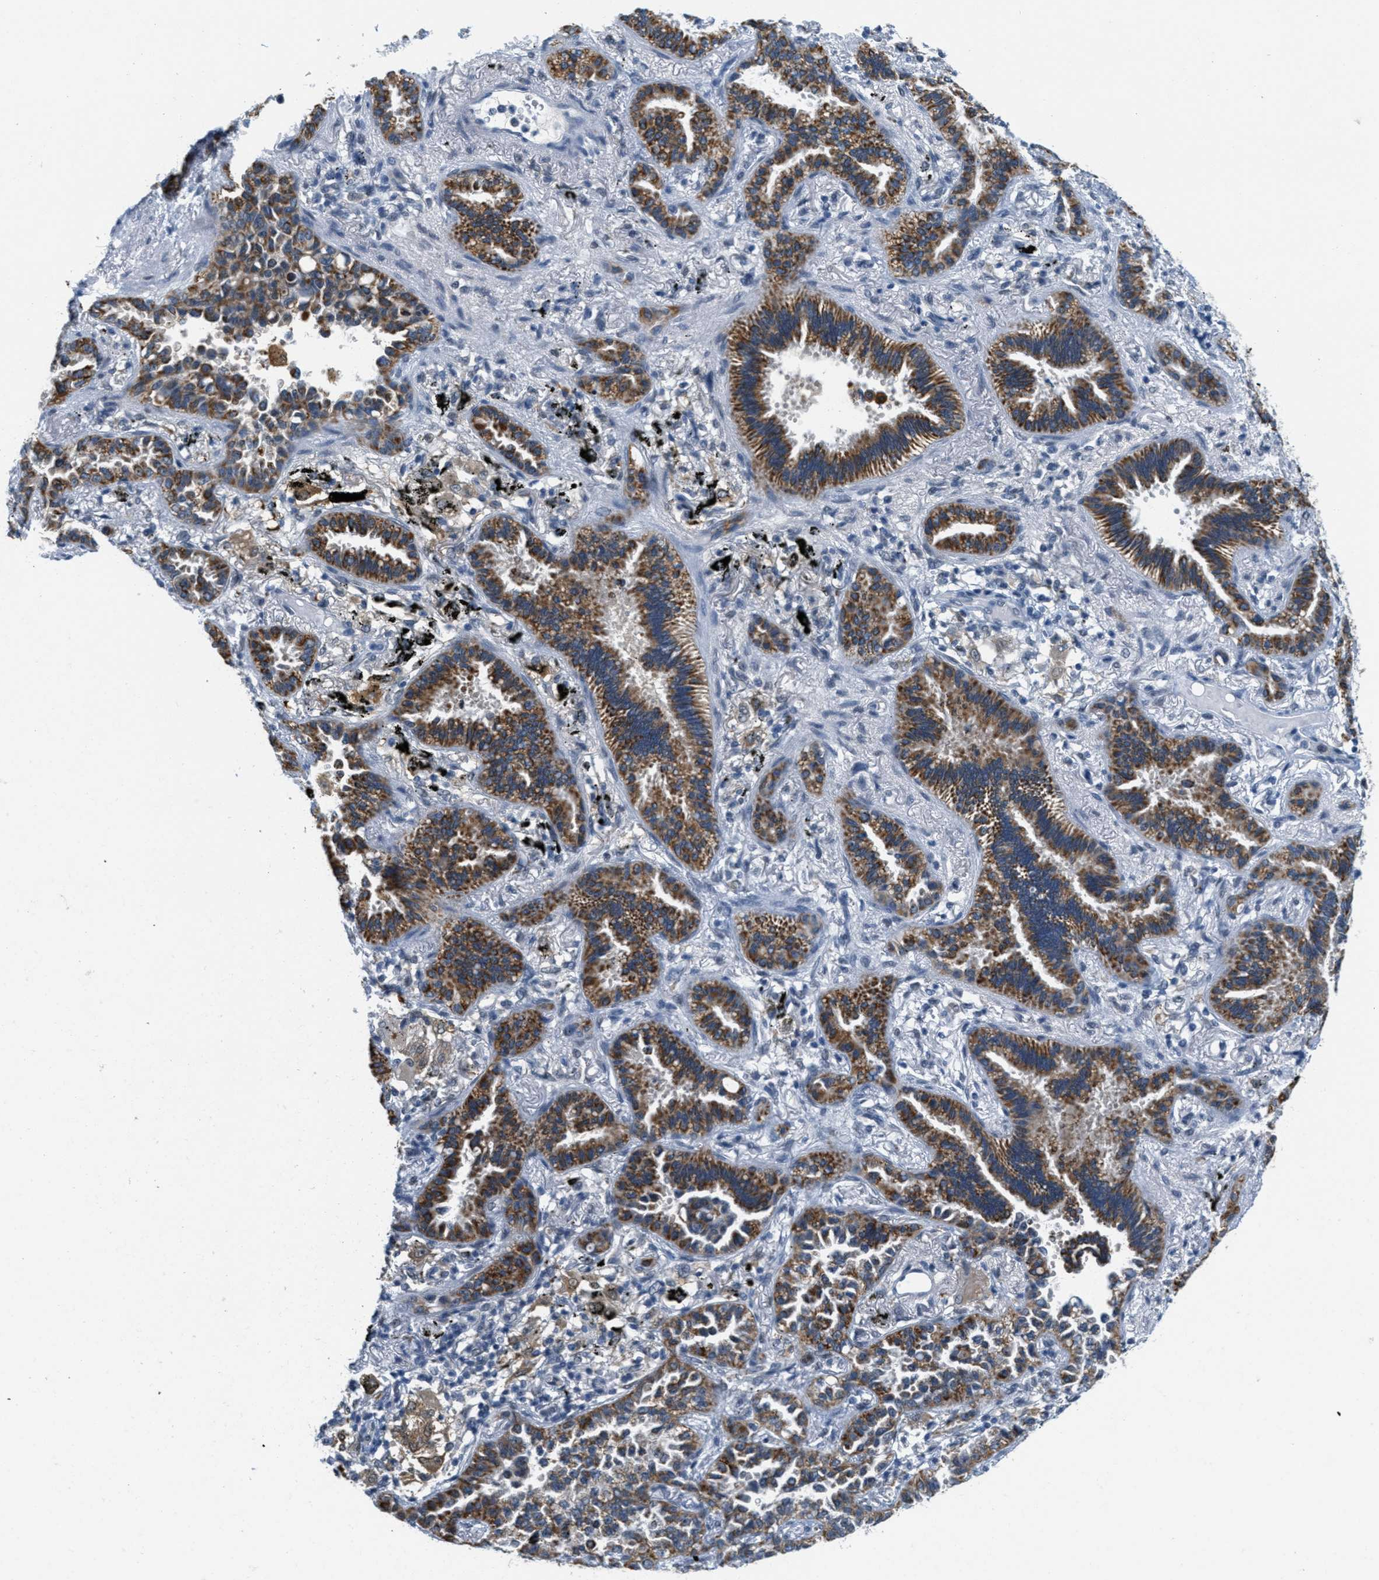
{"staining": {"intensity": "strong", "quantity": ">75%", "location": "cytoplasmic/membranous"}, "tissue": "lung cancer", "cell_type": "Tumor cells", "image_type": "cancer", "snomed": [{"axis": "morphology", "description": "Adenocarcinoma, NOS"}, {"axis": "topography", "description": "Lung"}], "caption": "Immunohistochemical staining of human lung cancer exhibits strong cytoplasmic/membranous protein positivity in about >75% of tumor cells.", "gene": "HS3ST2", "patient": {"sex": "male", "age": 59}}